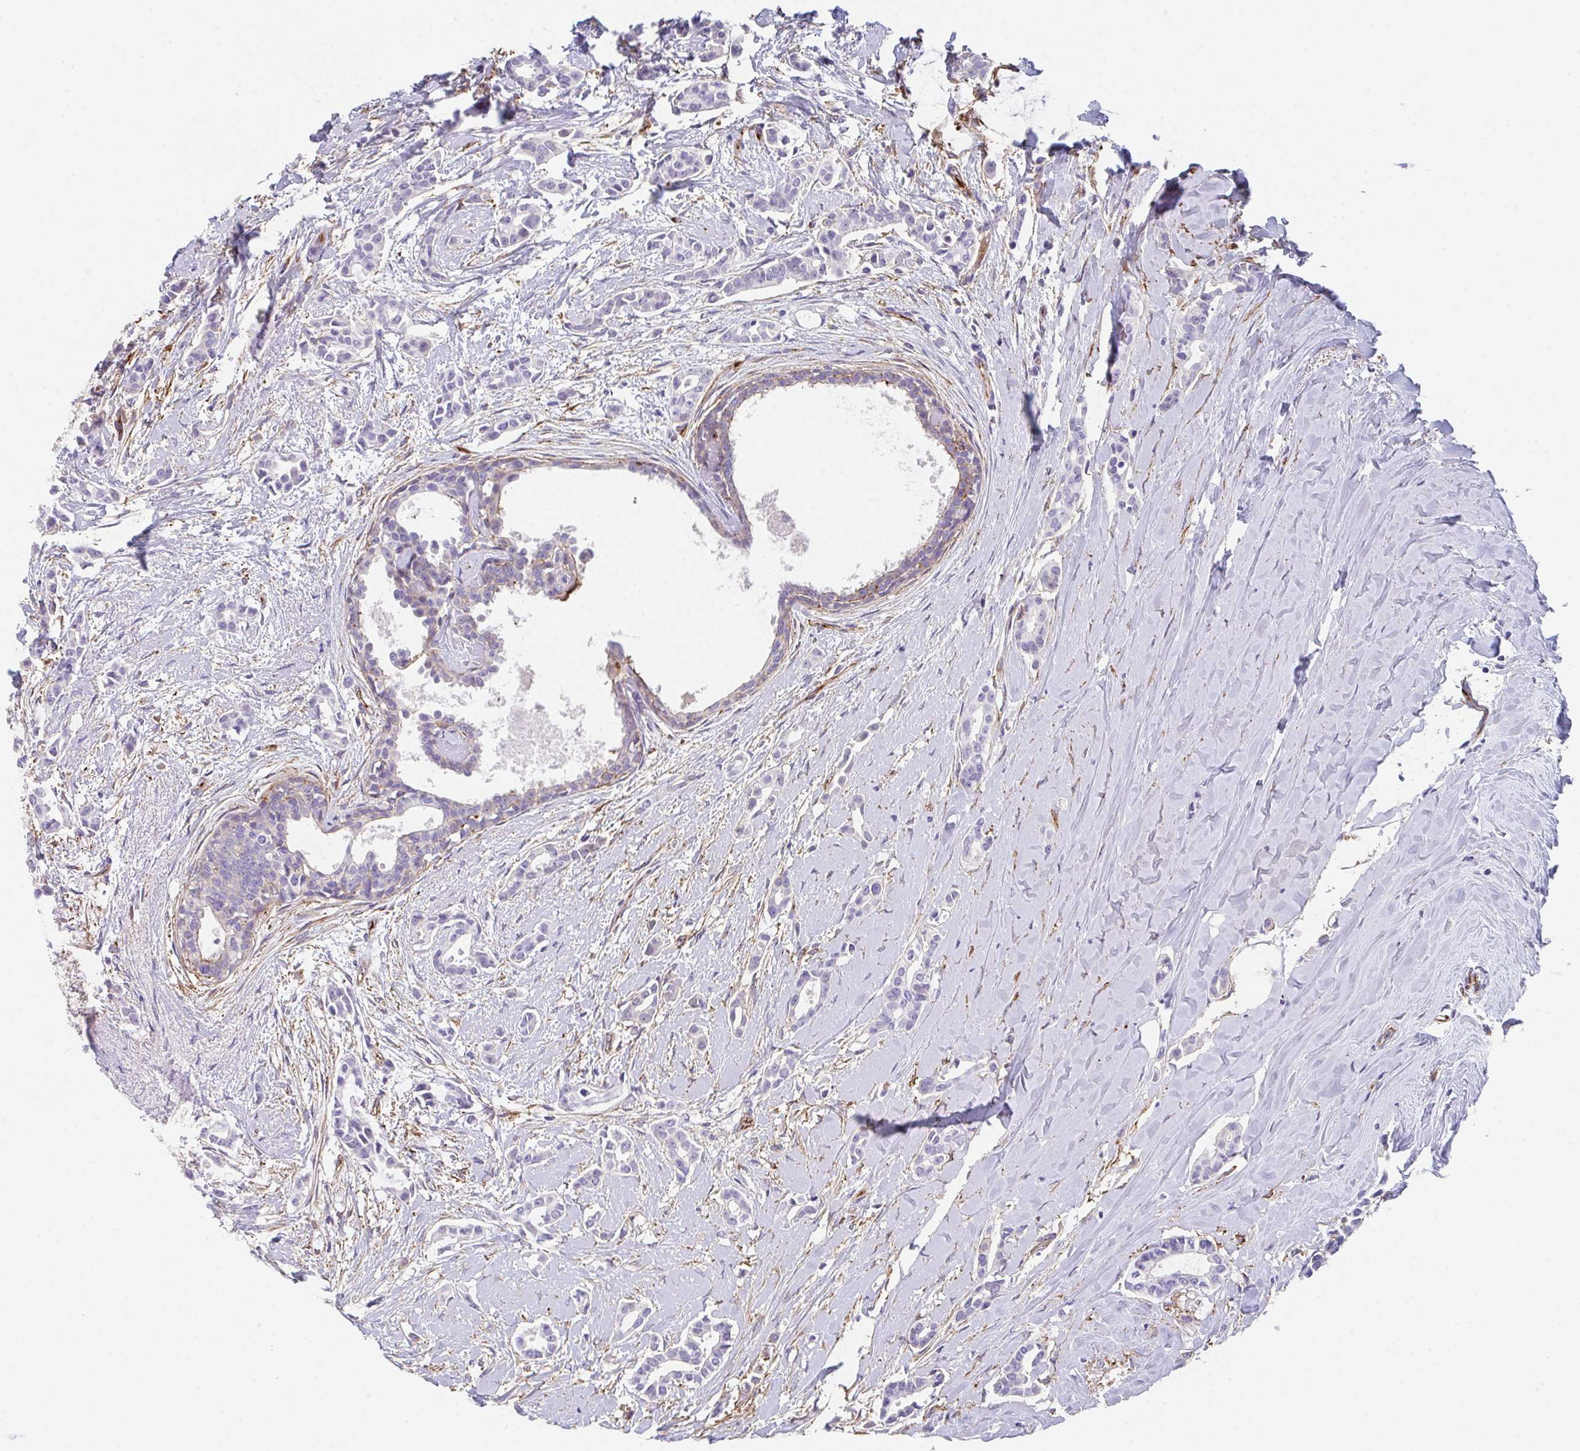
{"staining": {"intensity": "negative", "quantity": "none", "location": "none"}, "tissue": "breast cancer", "cell_type": "Tumor cells", "image_type": "cancer", "snomed": [{"axis": "morphology", "description": "Duct carcinoma"}, {"axis": "topography", "description": "Breast"}], "caption": "Tumor cells are negative for brown protein staining in infiltrating ductal carcinoma (breast).", "gene": "DBN1", "patient": {"sex": "female", "age": 64}}